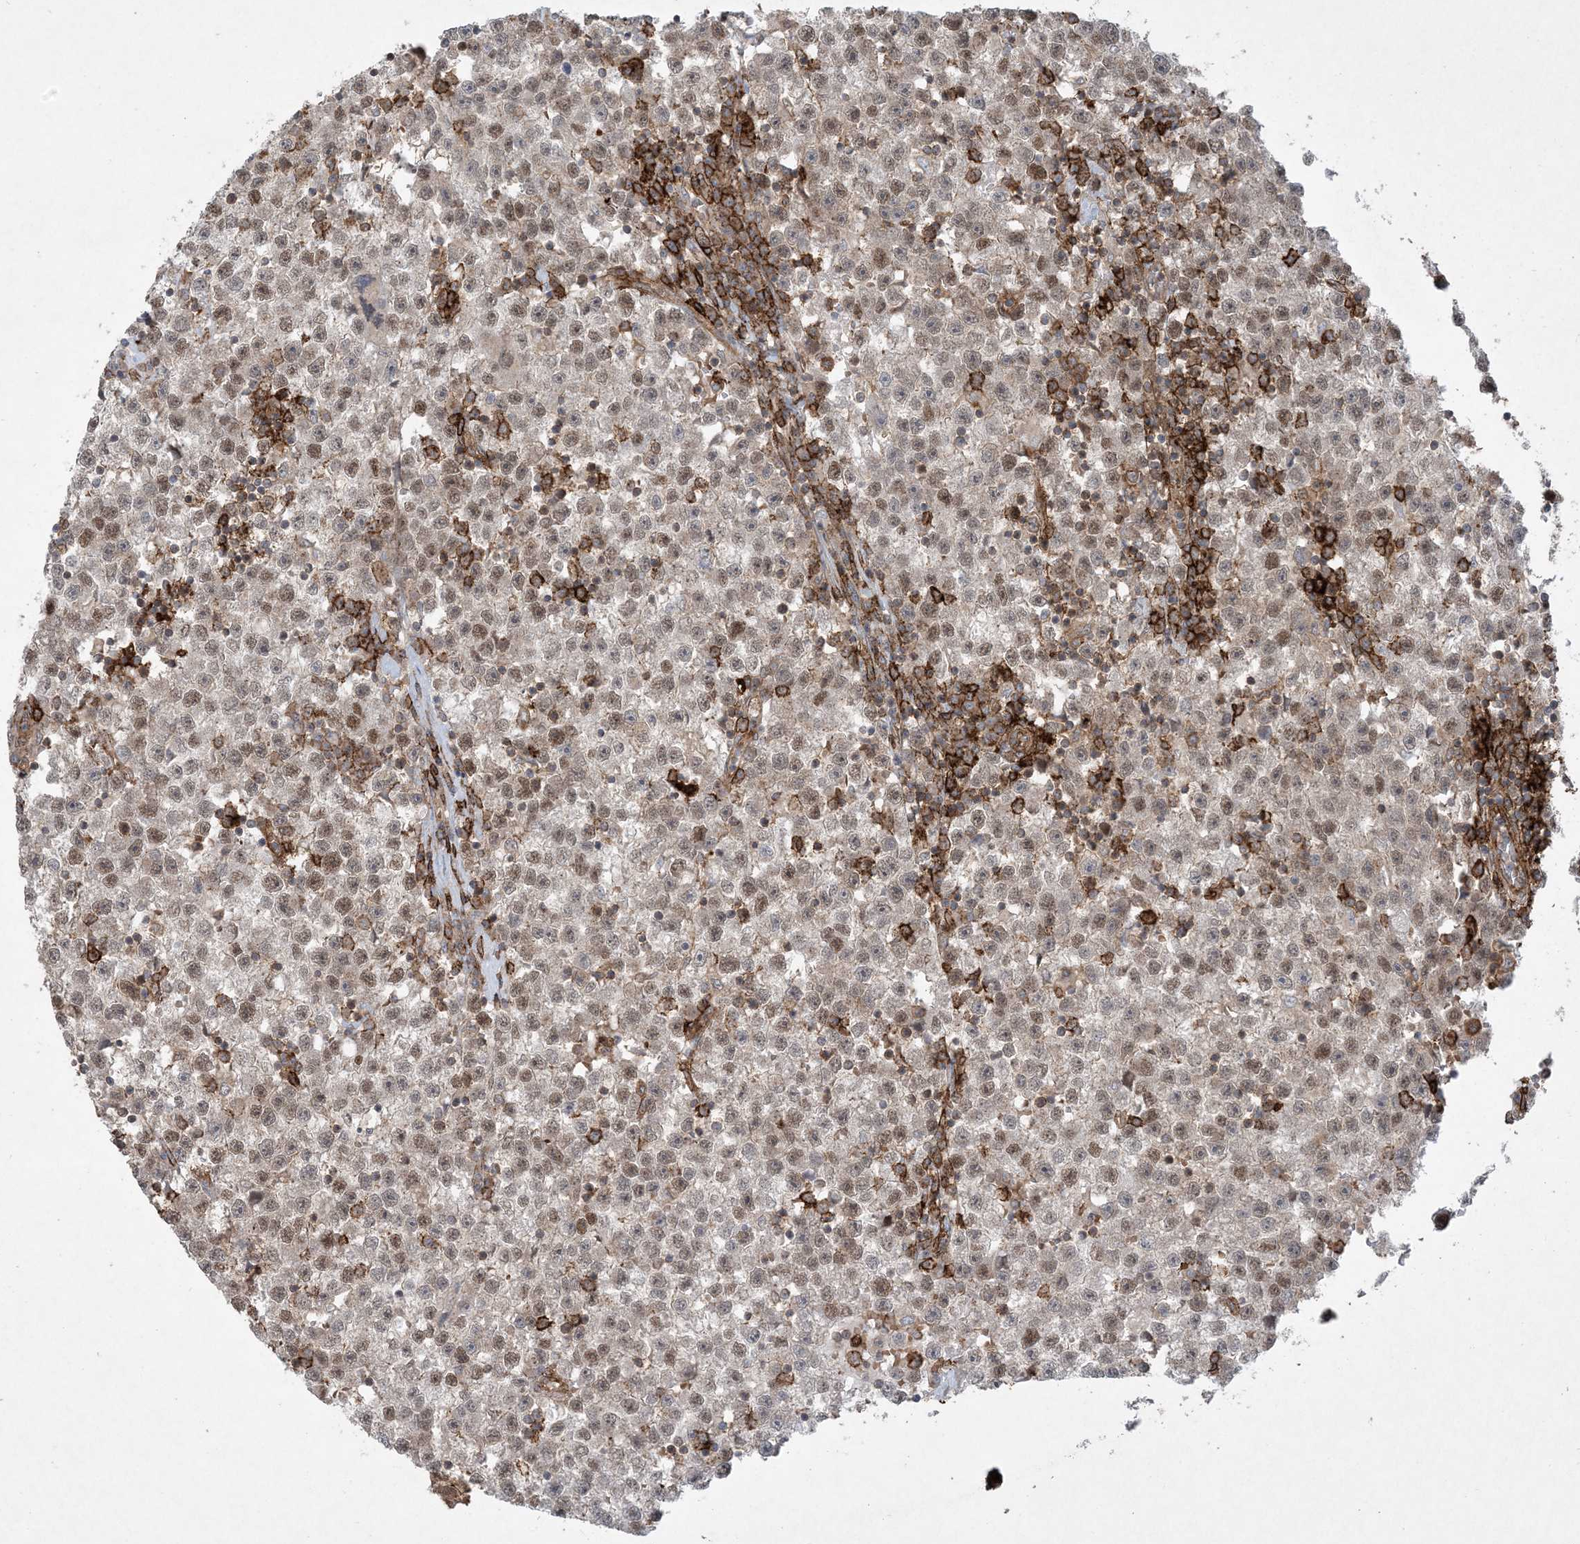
{"staining": {"intensity": "moderate", "quantity": ">75%", "location": "nuclear"}, "tissue": "testis cancer", "cell_type": "Tumor cells", "image_type": "cancer", "snomed": [{"axis": "morphology", "description": "Seminoma, NOS"}, {"axis": "topography", "description": "Testis"}], "caption": "Approximately >75% of tumor cells in testis cancer display moderate nuclear protein staining as visualized by brown immunohistochemical staining.", "gene": "STAM2", "patient": {"sex": "male", "age": 22}}